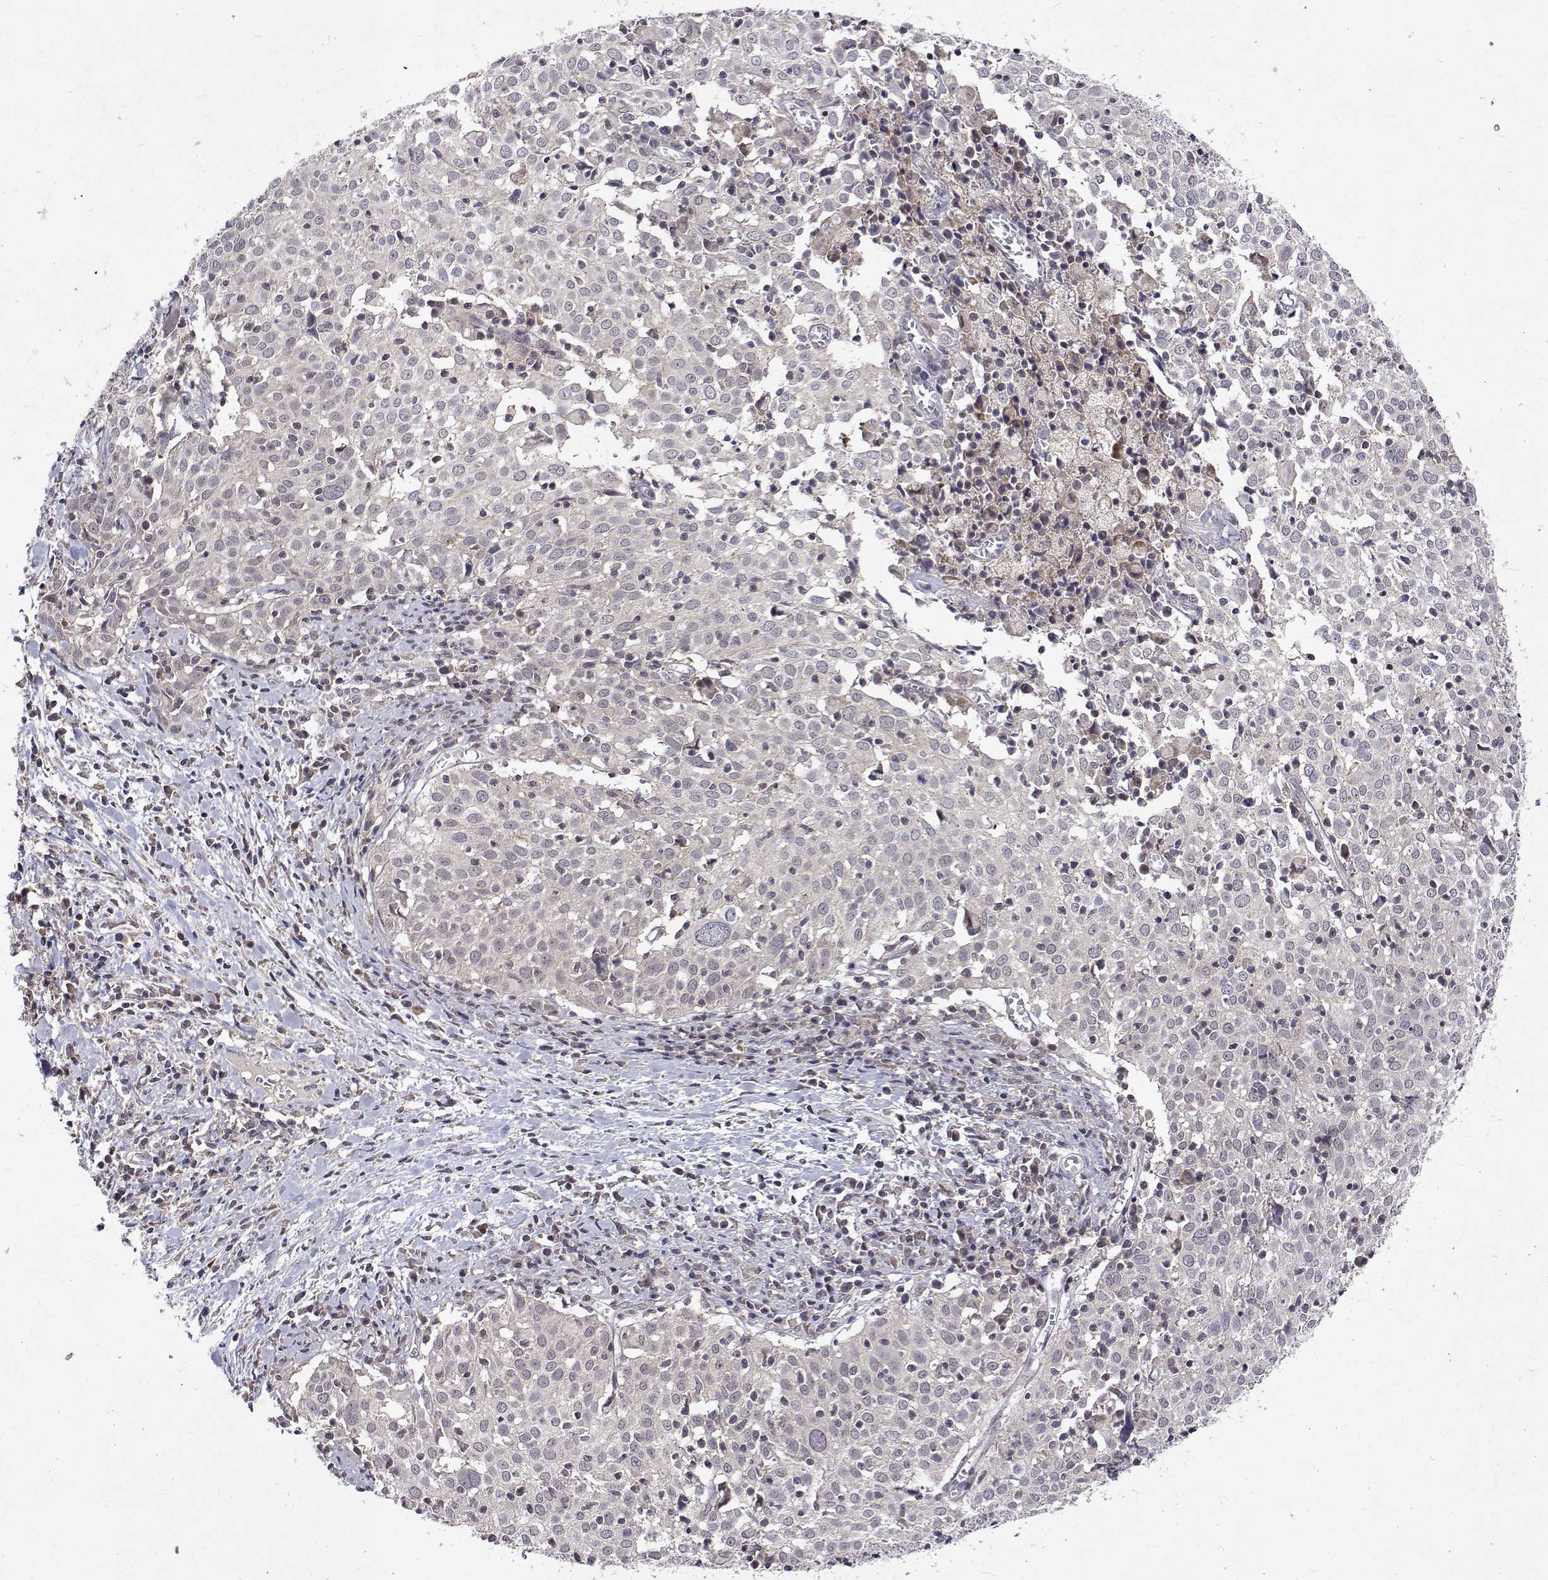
{"staining": {"intensity": "negative", "quantity": "none", "location": "none"}, "tissue": "cervical cancer", "cell_type": "Tumor cells", "image_type": "cancer", "snomed": [{"axis": "morphology", "description": "Squamous cell carcinoma, NOS"}, {"axis": "topography", "description": "Cervix"}], "caption": "Immunohistochemistry of squamous cell carcinoma (cervical) reveals no expression in tumor cells. (DAB (3,3'-diaminobenzidine) IHC with hematoxylin counter stain).", "gene": "ALKBH8", "patient": {"sex": "female", "age": 39}}